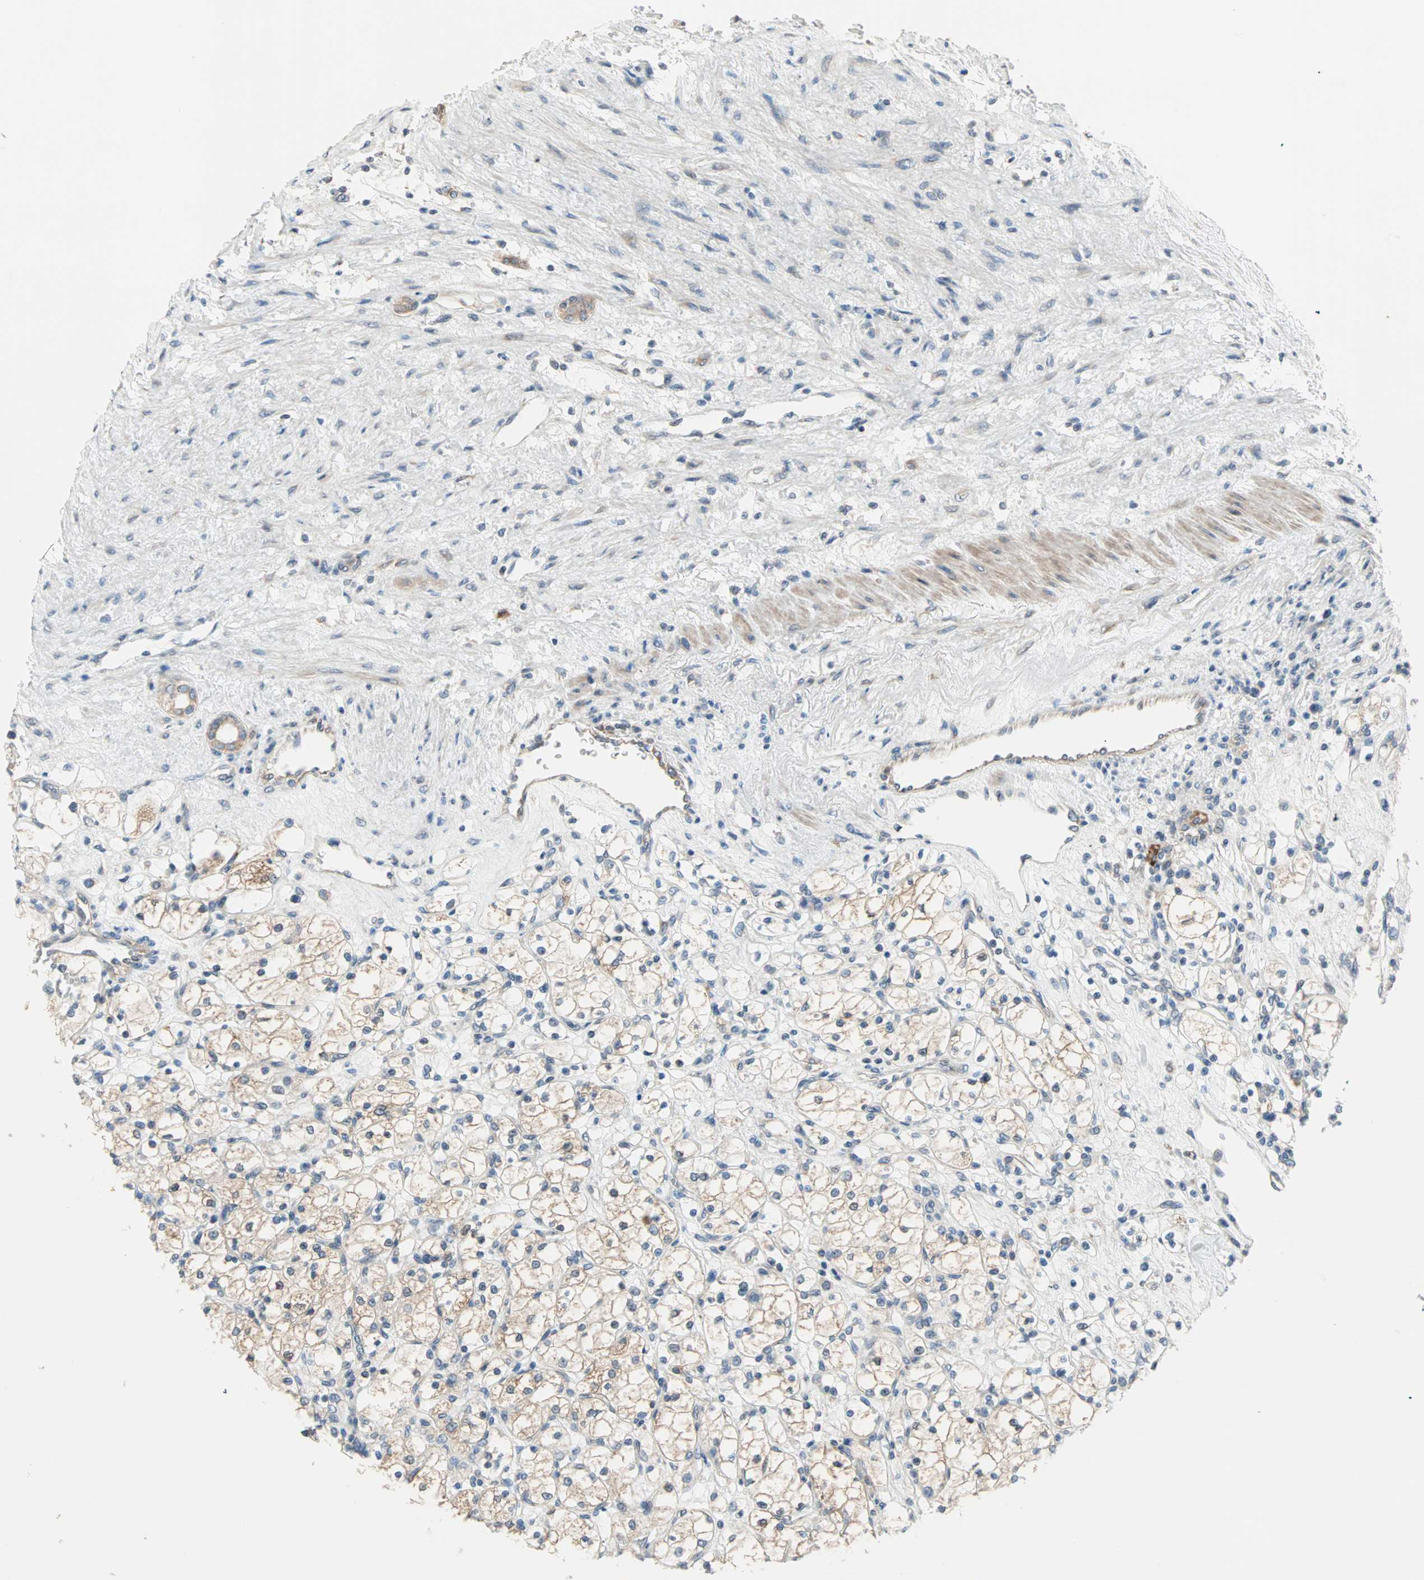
{"staining": {"intensity": "weak", "quantity": "<25%", "location": "cytoplasmic/membranous"}, "tissue": "renal cancer", "cell_type": "Tumor cells", "image_type": "cancer", "snomed": [{"axis": "morphology", "description": "Adenocarcinoma, NOS"}, {"axis": "topography", "description": "Kidney"}], "caption": "Histopathology image shows no protein positivity in tumor cells of renal cancer (adenocarcinoma) tissue.", "gene": "SAR1A", "patient": {"sex": "female", "age": 83}}